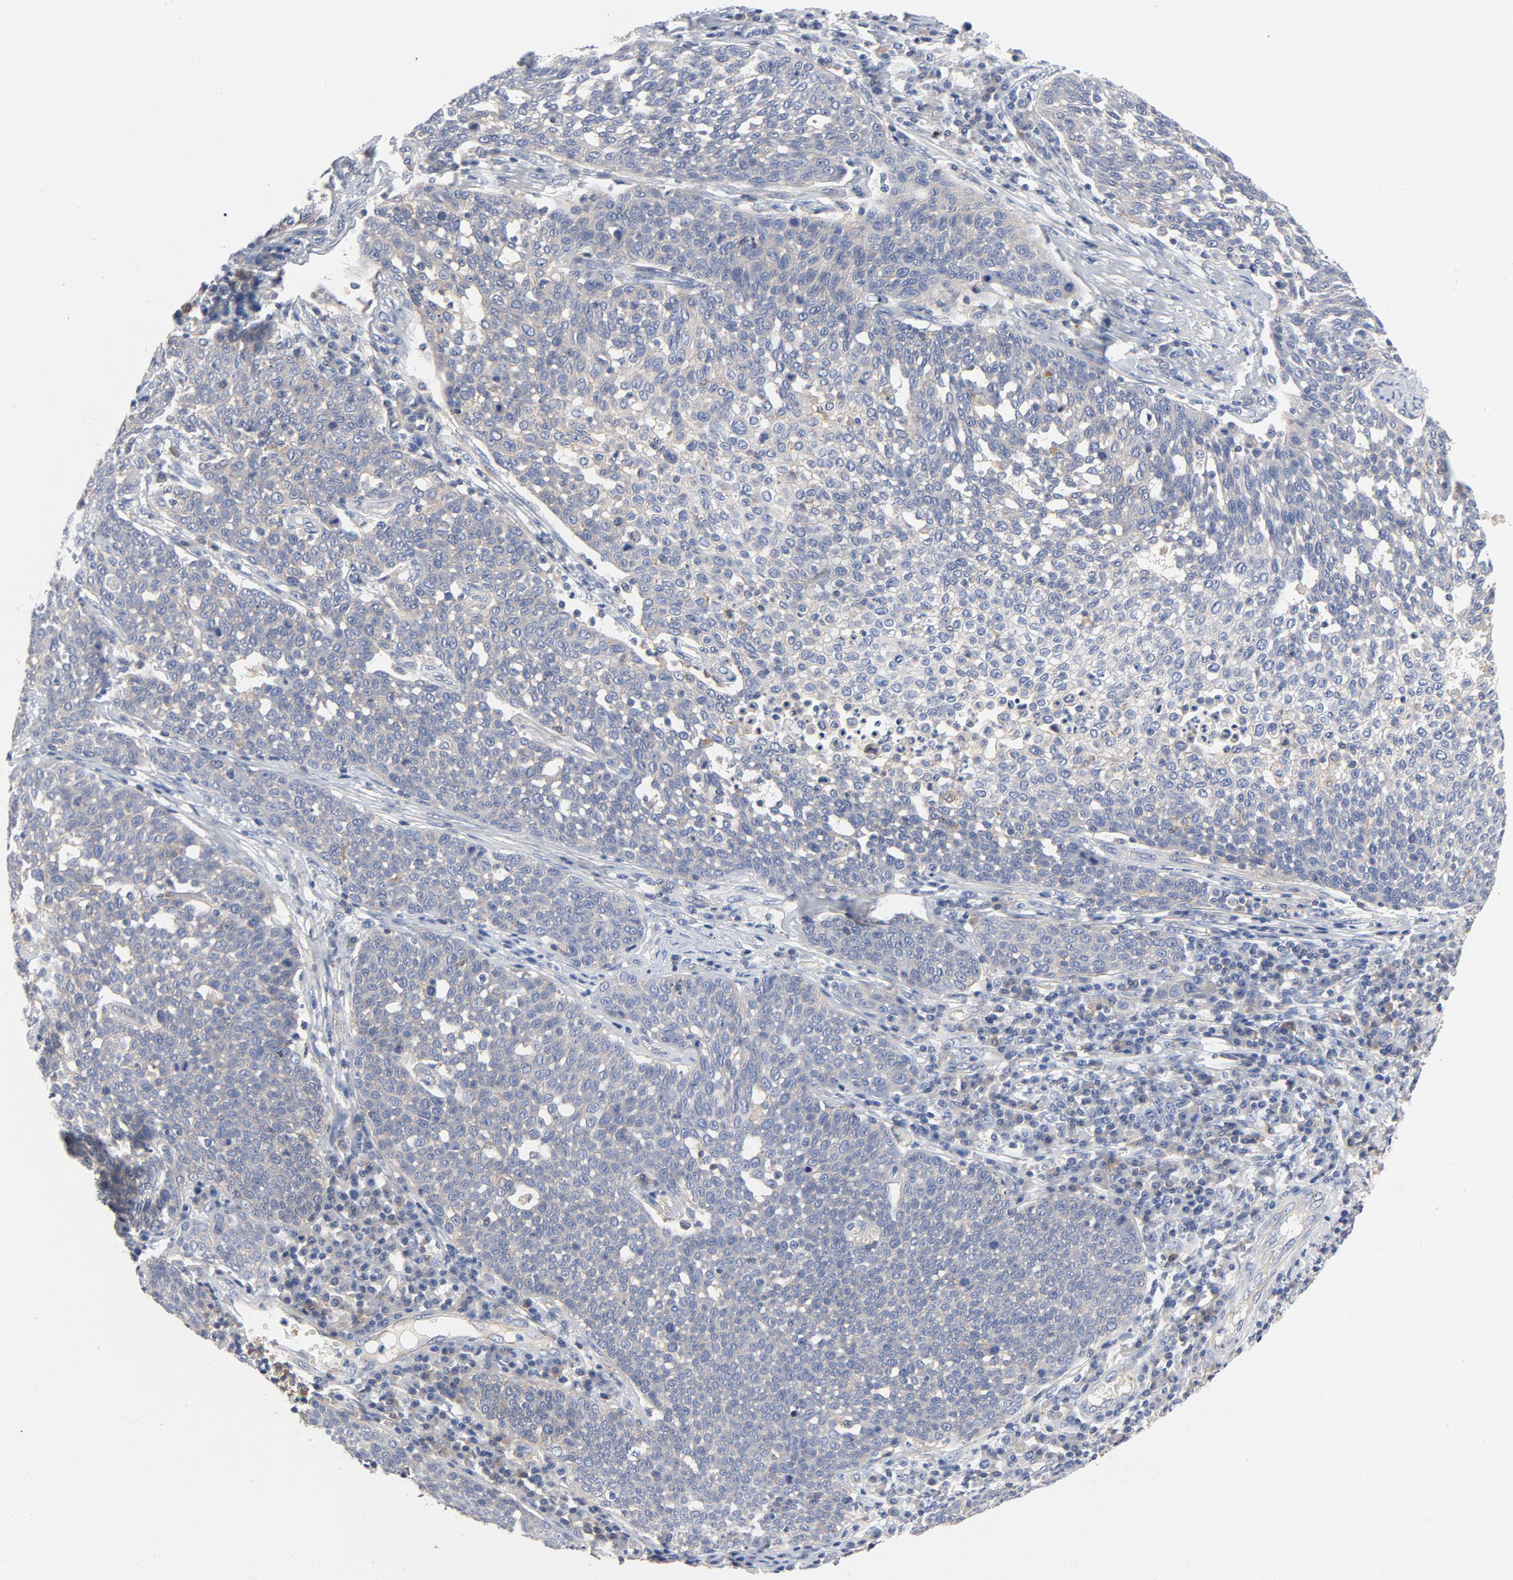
{"staining": {"intensity": "weak", "quantity": "<25%", "location": "cytoplasmic/membranous"}, "tissue": "cervical cancer", "cell_type": "Tumor cells", "image_type": "cancer", "snomed": [{"axis": "morphology", "description": "Squamous cell carcinoma, NOS"}, {"axis": "topography", "description": "Cervix"}], "caption": "A micrograph of cervical cancer (squamous cell carcinoma) stained for a protein displays no brown staining in tumor cells.", "gene": "SRC", "patient": {"sex": "female", "age": 34}}